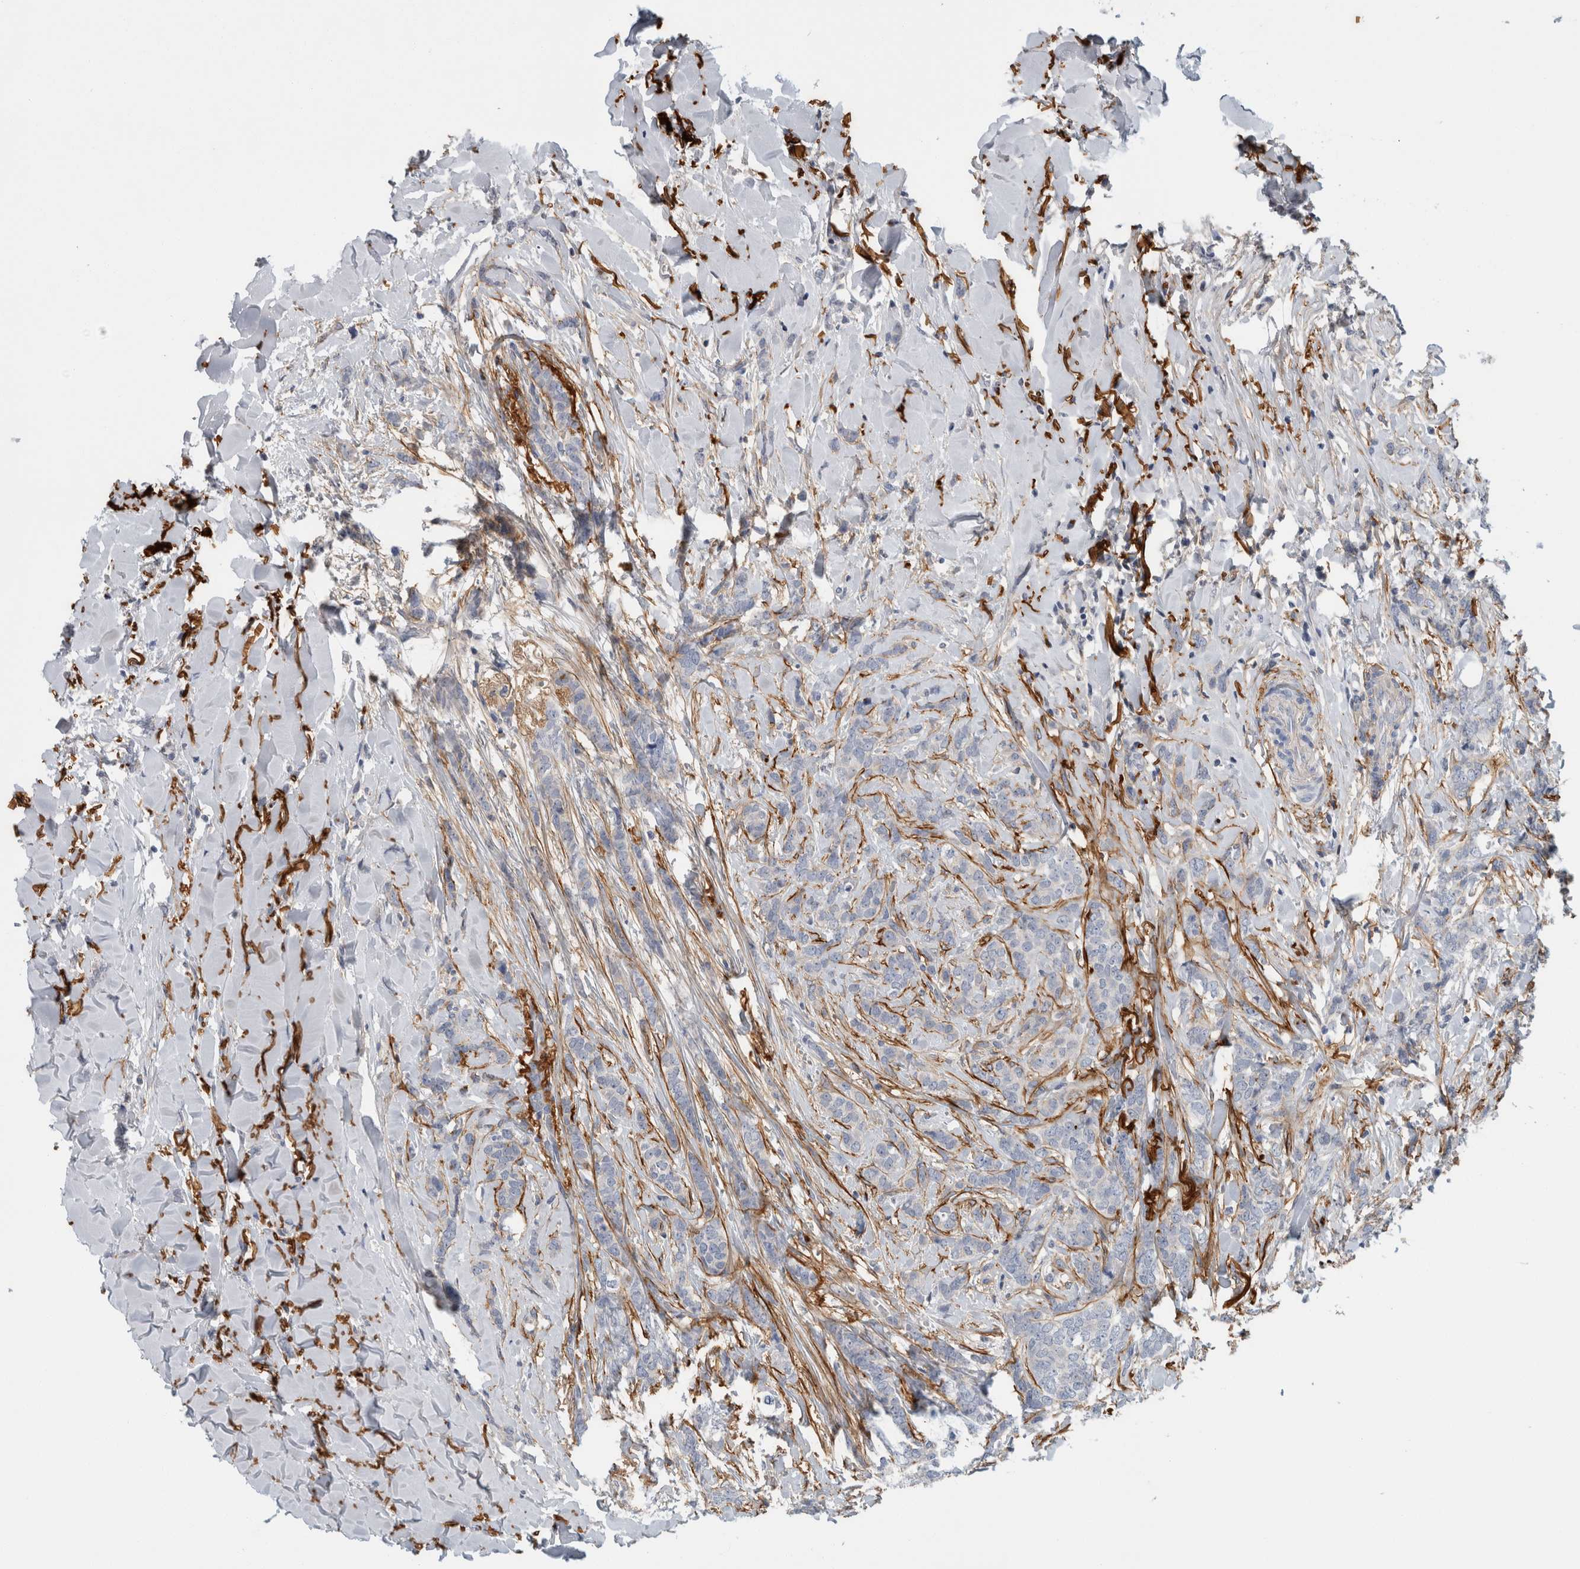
{"staining": {"intensity": "negative", "quantity": "none", "location": "none"}, "tissue": "breast cancer", "cell_type": "Tumor cells", "image_type": "cancer", "snomed": [{"axis": "morphology", "description": "Lobular carcinoma"}, {"axis": "topography", "description": "Skin"}, {"axis": "topography", "description": "Breast"}], "caption": "The histopathology image demonstrates no significant staining in tumor cells of breast cancer.", "gene": "CD55", "patient": {"sex": "female", "age": 46}}